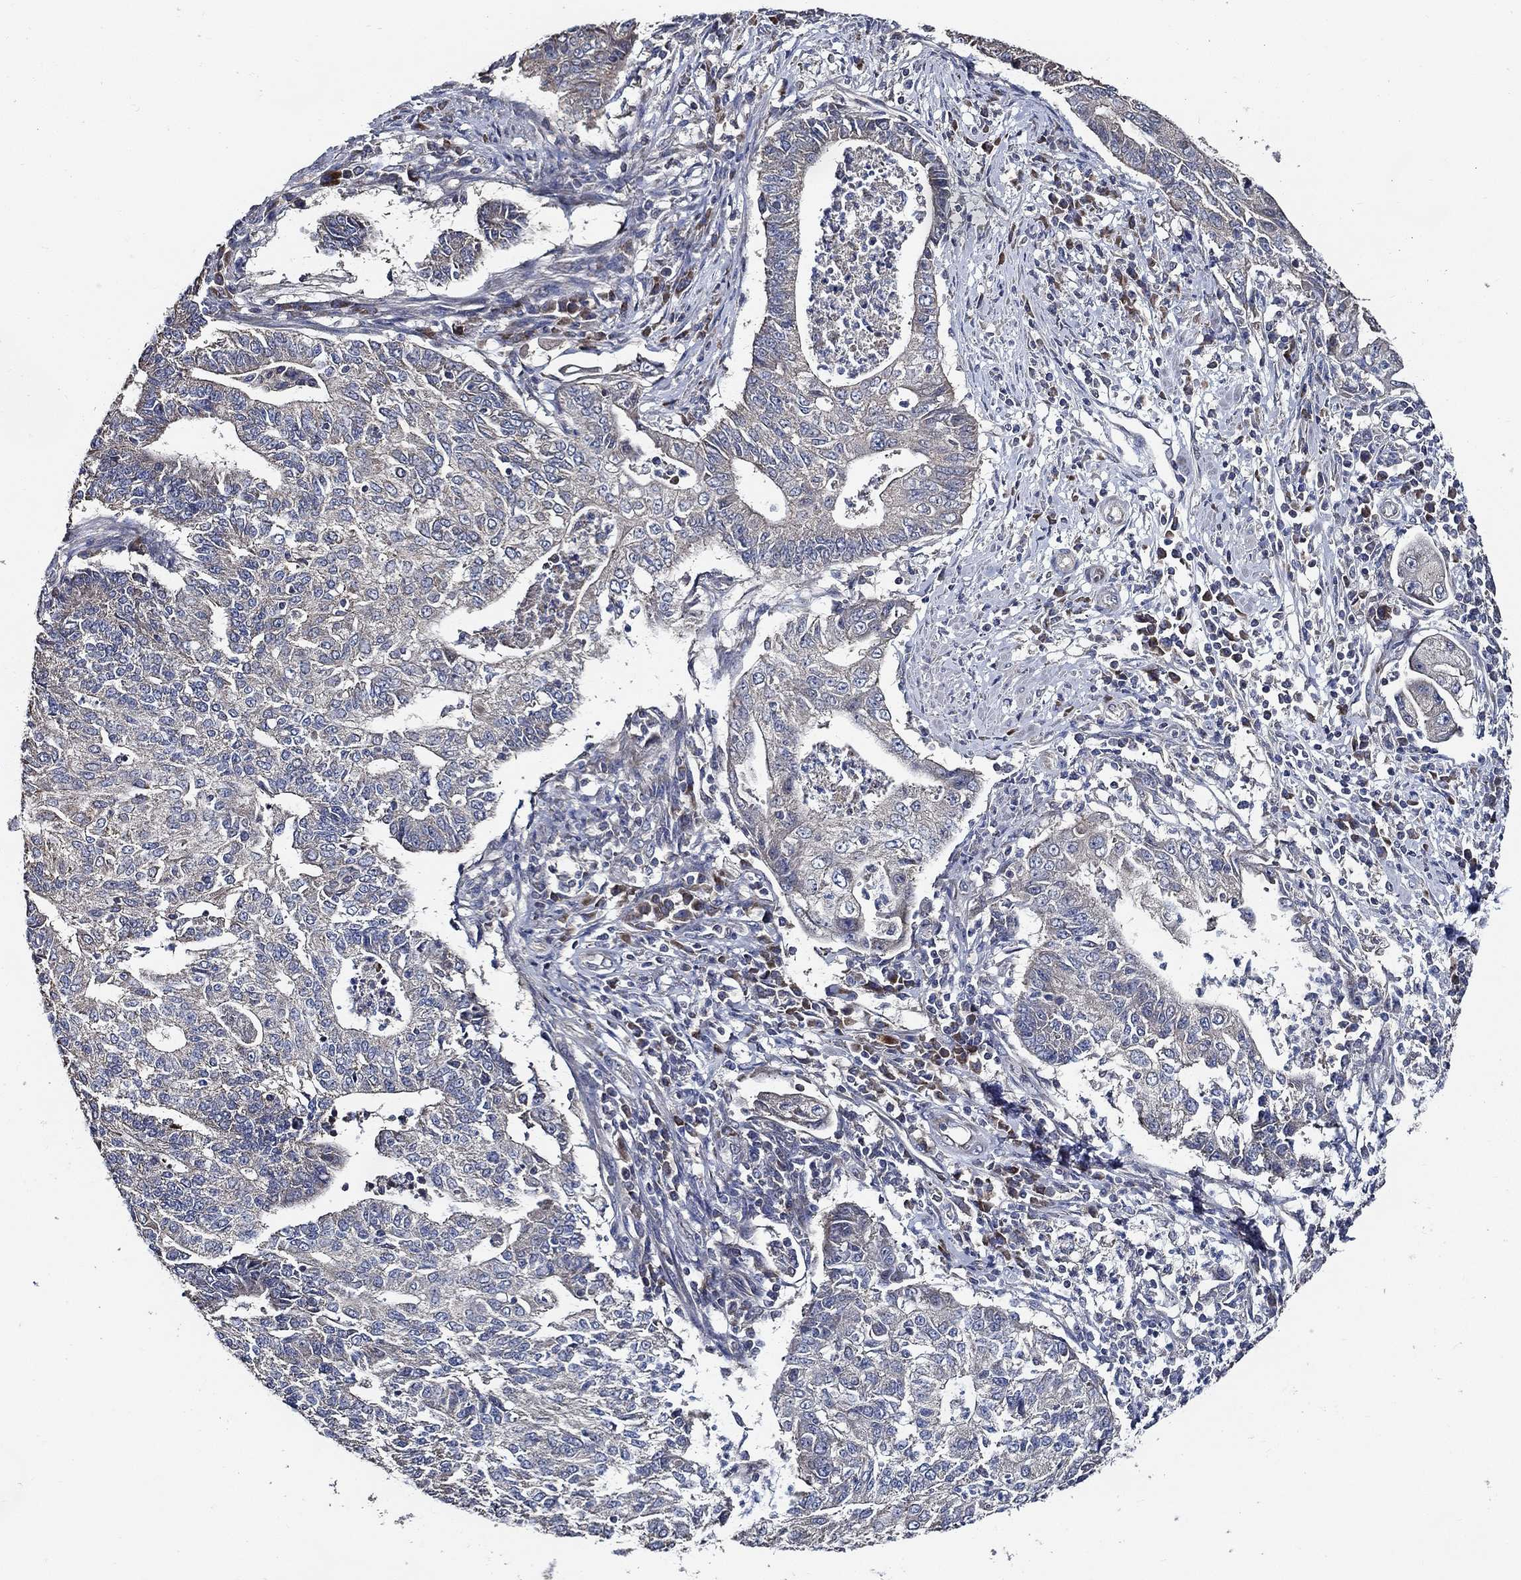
{"staining": {"intensity": "negative", "quantity": "none", "location": "none"}, "tissue": "endometrial cancer", "cell_type": "Tumor cells", "image_type": "cancer", "snomed": [{"axis": "morphology", "description": "Adenocarcinoma, NOS"}, {"axis": "topography", "description": "Uterus"}, {"axis": "topography", "description": "Endometrium"}], "caption": "An IHC image of adenocarcinoma (endometrial) is shown. There is no staining in tumor cells of adenocarcinoma (endometrial).", "gene": "WDR53", "patient": {"sex": "female", "age": 54}}